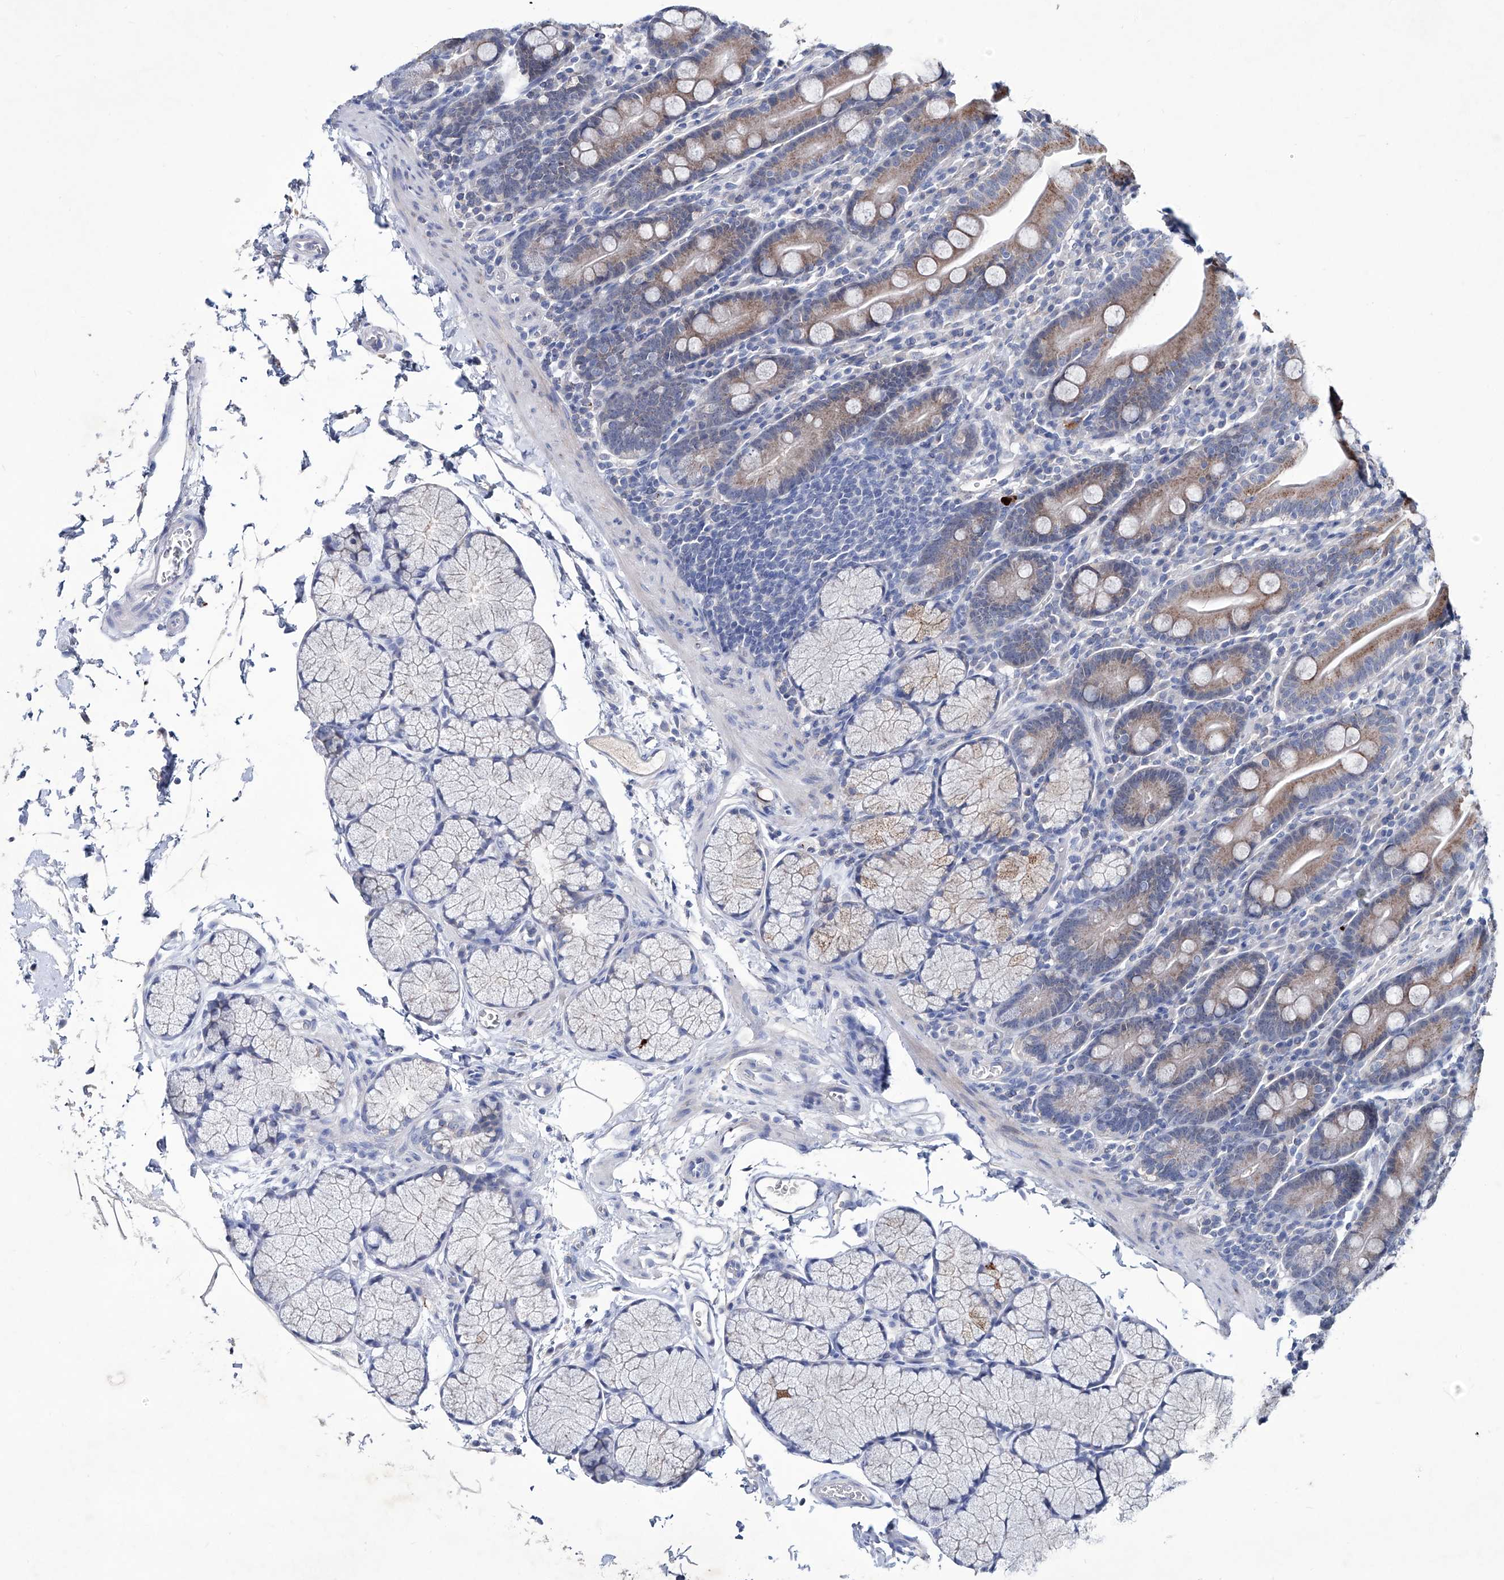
{"staining": {"intensity": "moderate", "quantity": "25%-75%", "location": "cytoplasmic/membranous"}, "tissue": "duodenum", "cell_type": "Glandular cells", "image_type": "normal", "snomed": [{"axis": "morphology", "description": "Normal tissue, NOS"}, {"axis": "topography", "description": "Duodenum"}], "caption": "Immunohistochemical staining of normal human duodenum shows 25%-75% levels of moderate cytoplasmic/membranous protein expression in about 25%-75% of glandular cells.", "gene": "KLHL17", "patient": {"sex": "male", "age": 35}}